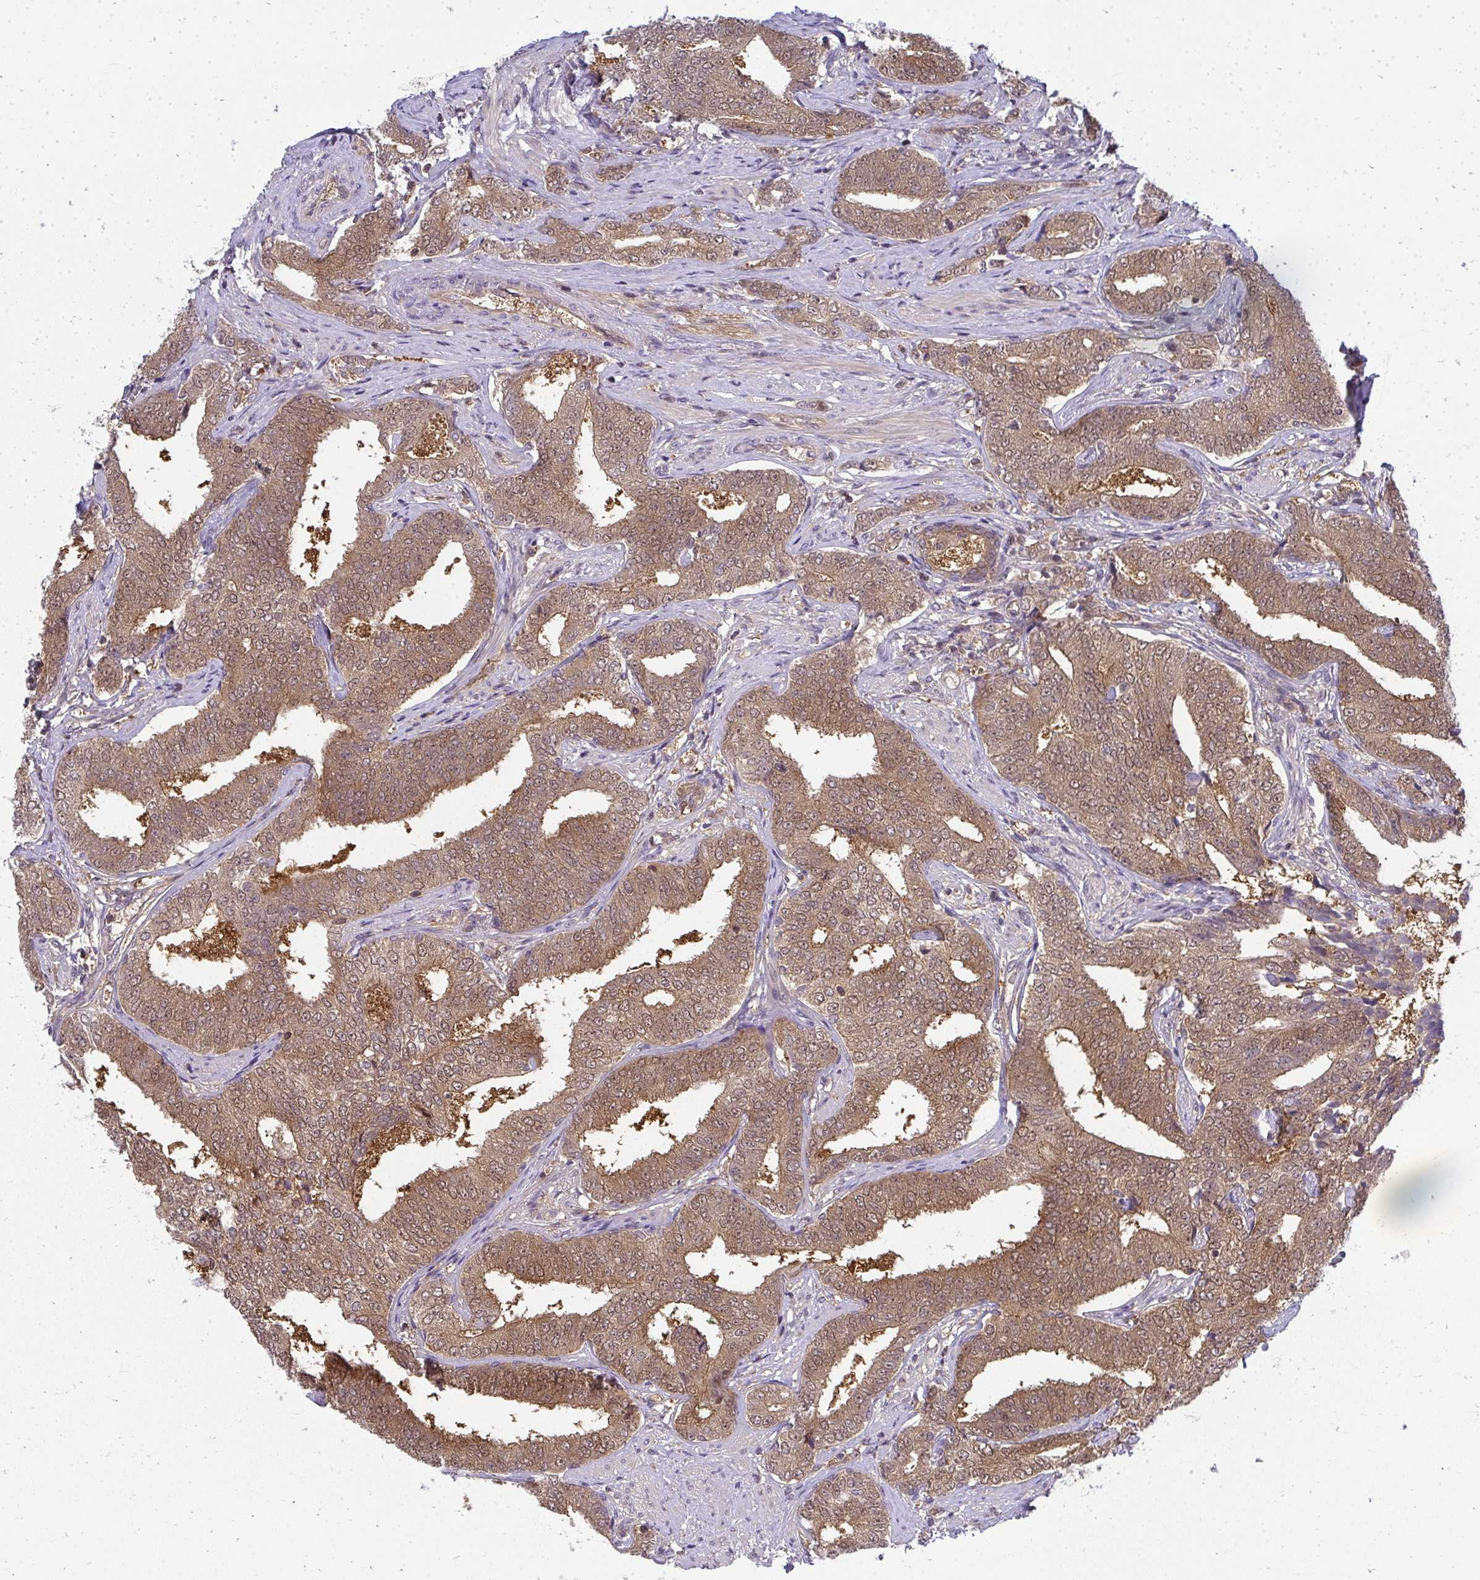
{"staining": {"intensity": "moderate", "quantity": ">75%", "location": "cytoplasmic/membranous,nuclear"}, "tissue": "prostate cancer", "cell_type": "Tumor cells", "image_type": "cancer", "snomed": [{"axis": "morphology", "description": "Adenocarcinoma, High grade"}, {"axis": "topography", "description": "Prostate"}], "caption": "About >75% of tumor cells in adenocarcinoma (high-grade) (prostate) display moderate cytoplasmic/membranous and nuclear protein positivity as visualized by brown immunohistochemical staining.", "gene": "HDHD2", "patient": {"sex": "male", "age": 72}}